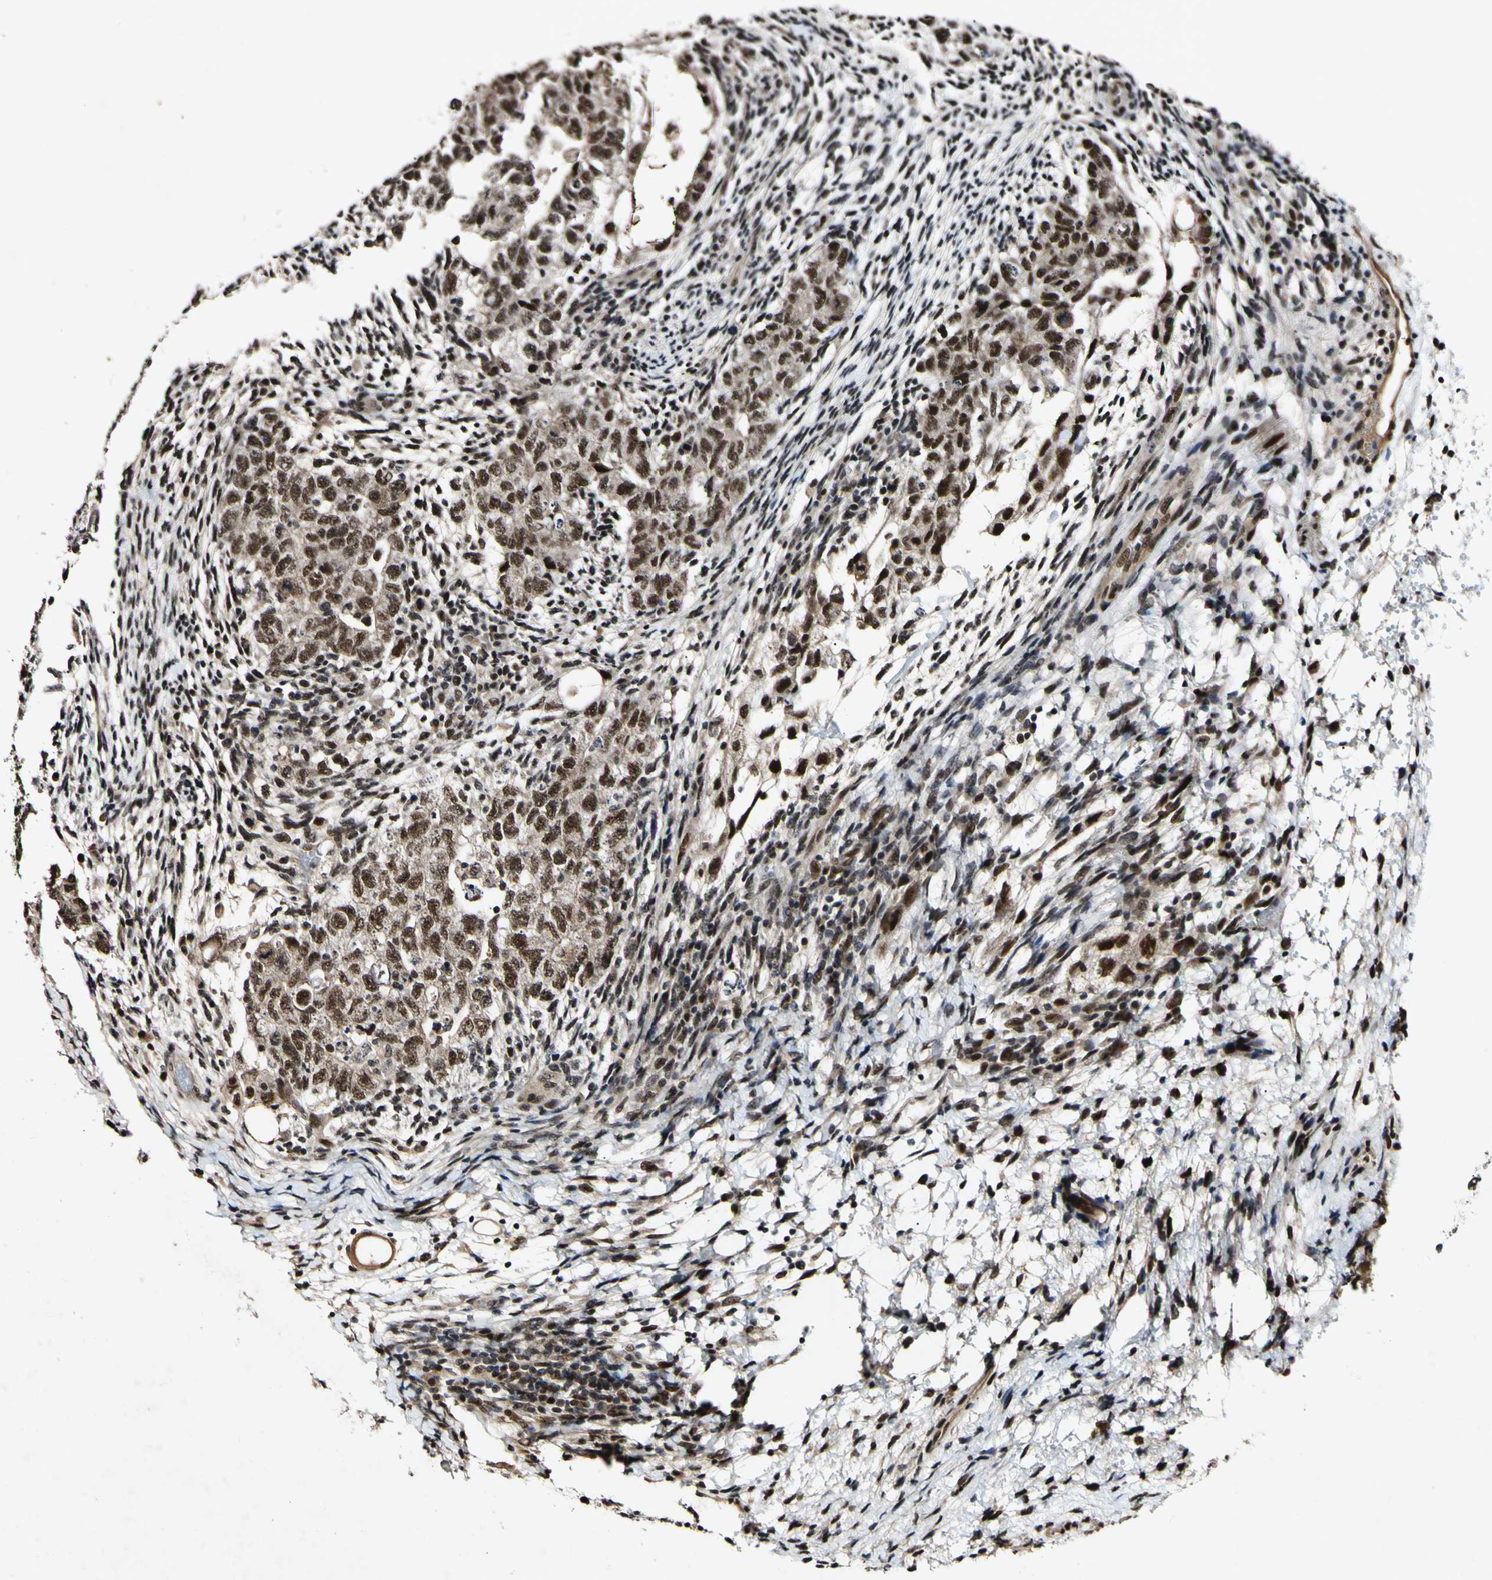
{"staining": {"intensity": "moderate", "quantity": ">75%", "location": "cytoplasmic/membranous,nuclear"}, "tissue": "testis cancer", "cell_type": "Tumor cells", "image_type": "cancer", "snomed": [{"axis": "morphology", "description": "Normal tissue, NOS"}, {"axis": "morphology", "description": "Carcinoma, Embryonal, NOS"}, {"axis": "topography", "description": "Testis"}], "caption": "Moderate cytoplasmic/membranous and nuclear staining is present in about >75% of tumor cells in testis embryonal carcinoma.", "gene": "POLR2F", "patient": {"sex": "male", "age": 36}}